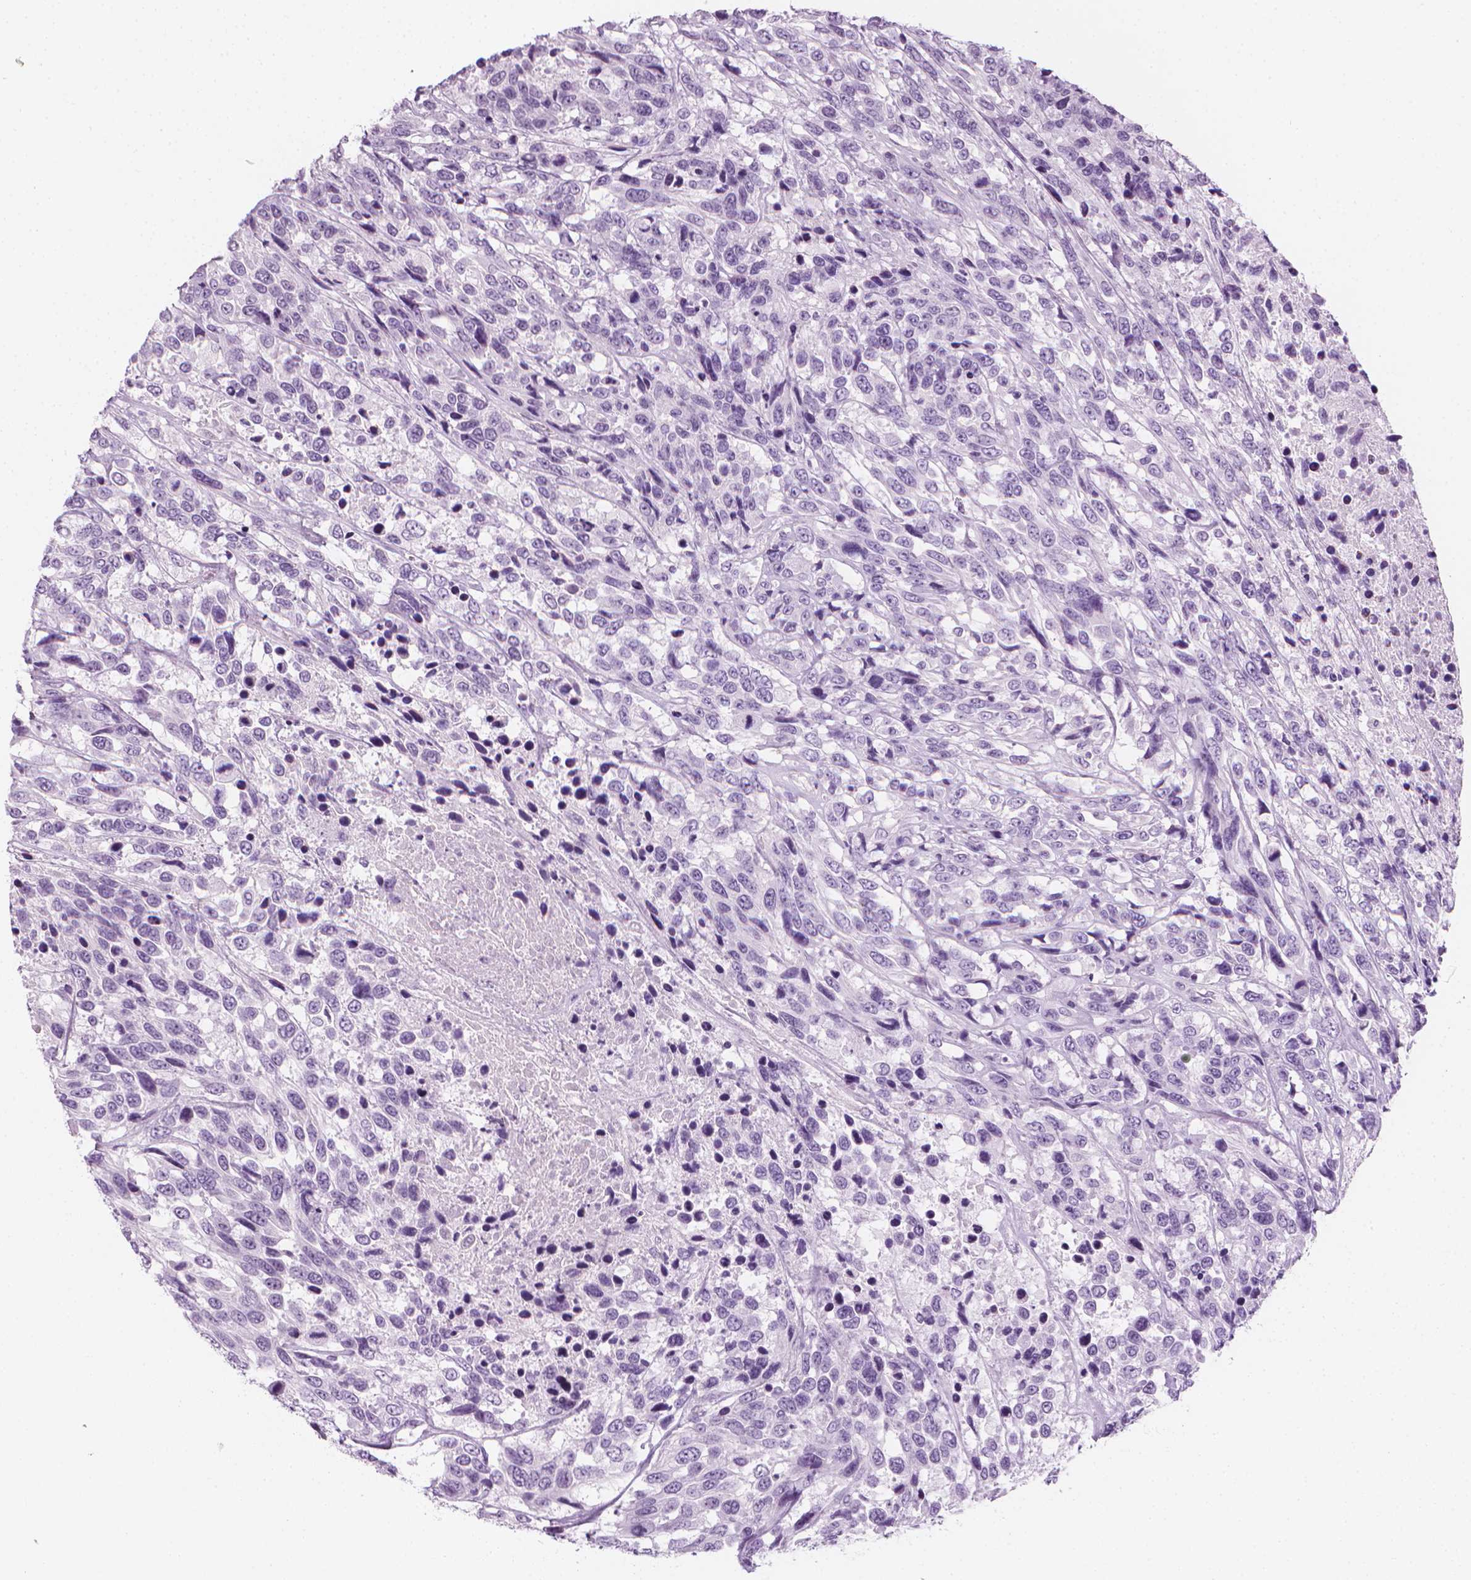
{"staining": {"intensity": "negative", "quantity": "none", "location": "none"}, "tissue": "urothelial cancer", "cell_type": "Tumor cells", "image_type": "cancer", "snomed": [{"axis": "morphology", "description": "Urothelial carcinoma, High grade"}, {"axis": "topography", "description": "Urinary bladder"}], "caption": "An image of urothelial cancer stained for a protein demonstrates no brown staining in tumor cells.", "gene": "SCG3", "patient": {"sex": "female", "age": 70}}